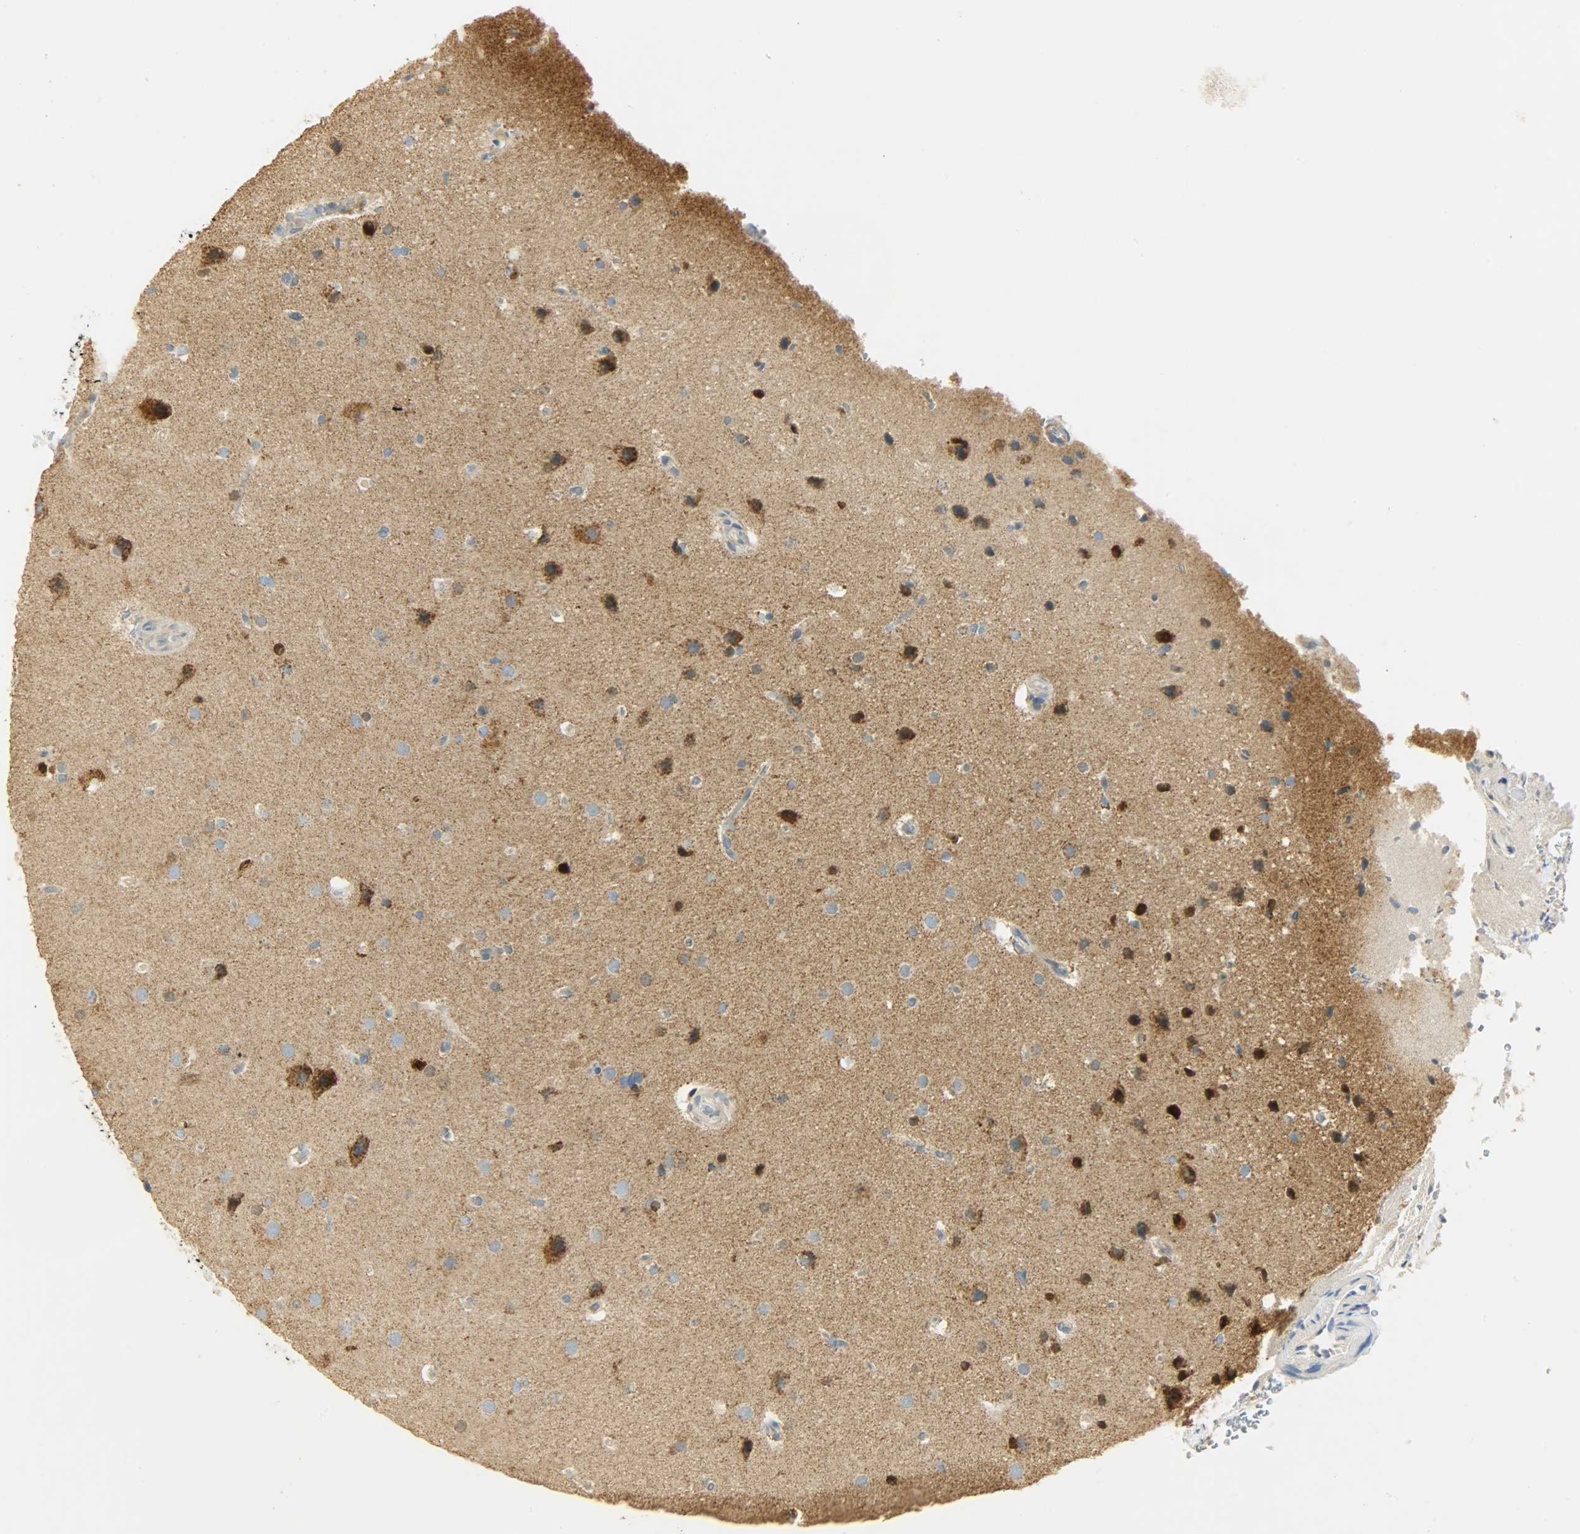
{"staining": {"intensity": "strong", "quantity": "25%-75%", "location": "cytoplasmic/membranous"}, "tissue": "glioma", "cell_type": "Tumor cells", "image_type": "cancer", "snomed": [{"axis": "morphology", "description": "Glioma, malignant, Low grade"}, {"axis": "topography", "description": "Cerebral cortex"}], "caption": "Immunohistochemistry photomicrograph of malignant glioma (low-grade) stained for a protein (brown), which shows high levels of strong cytoplasmic/membranous positivity in approximately 25%-75% of tumor cells.", "gene": "NNT", "patient": {"sex": "female", "age": 47}}